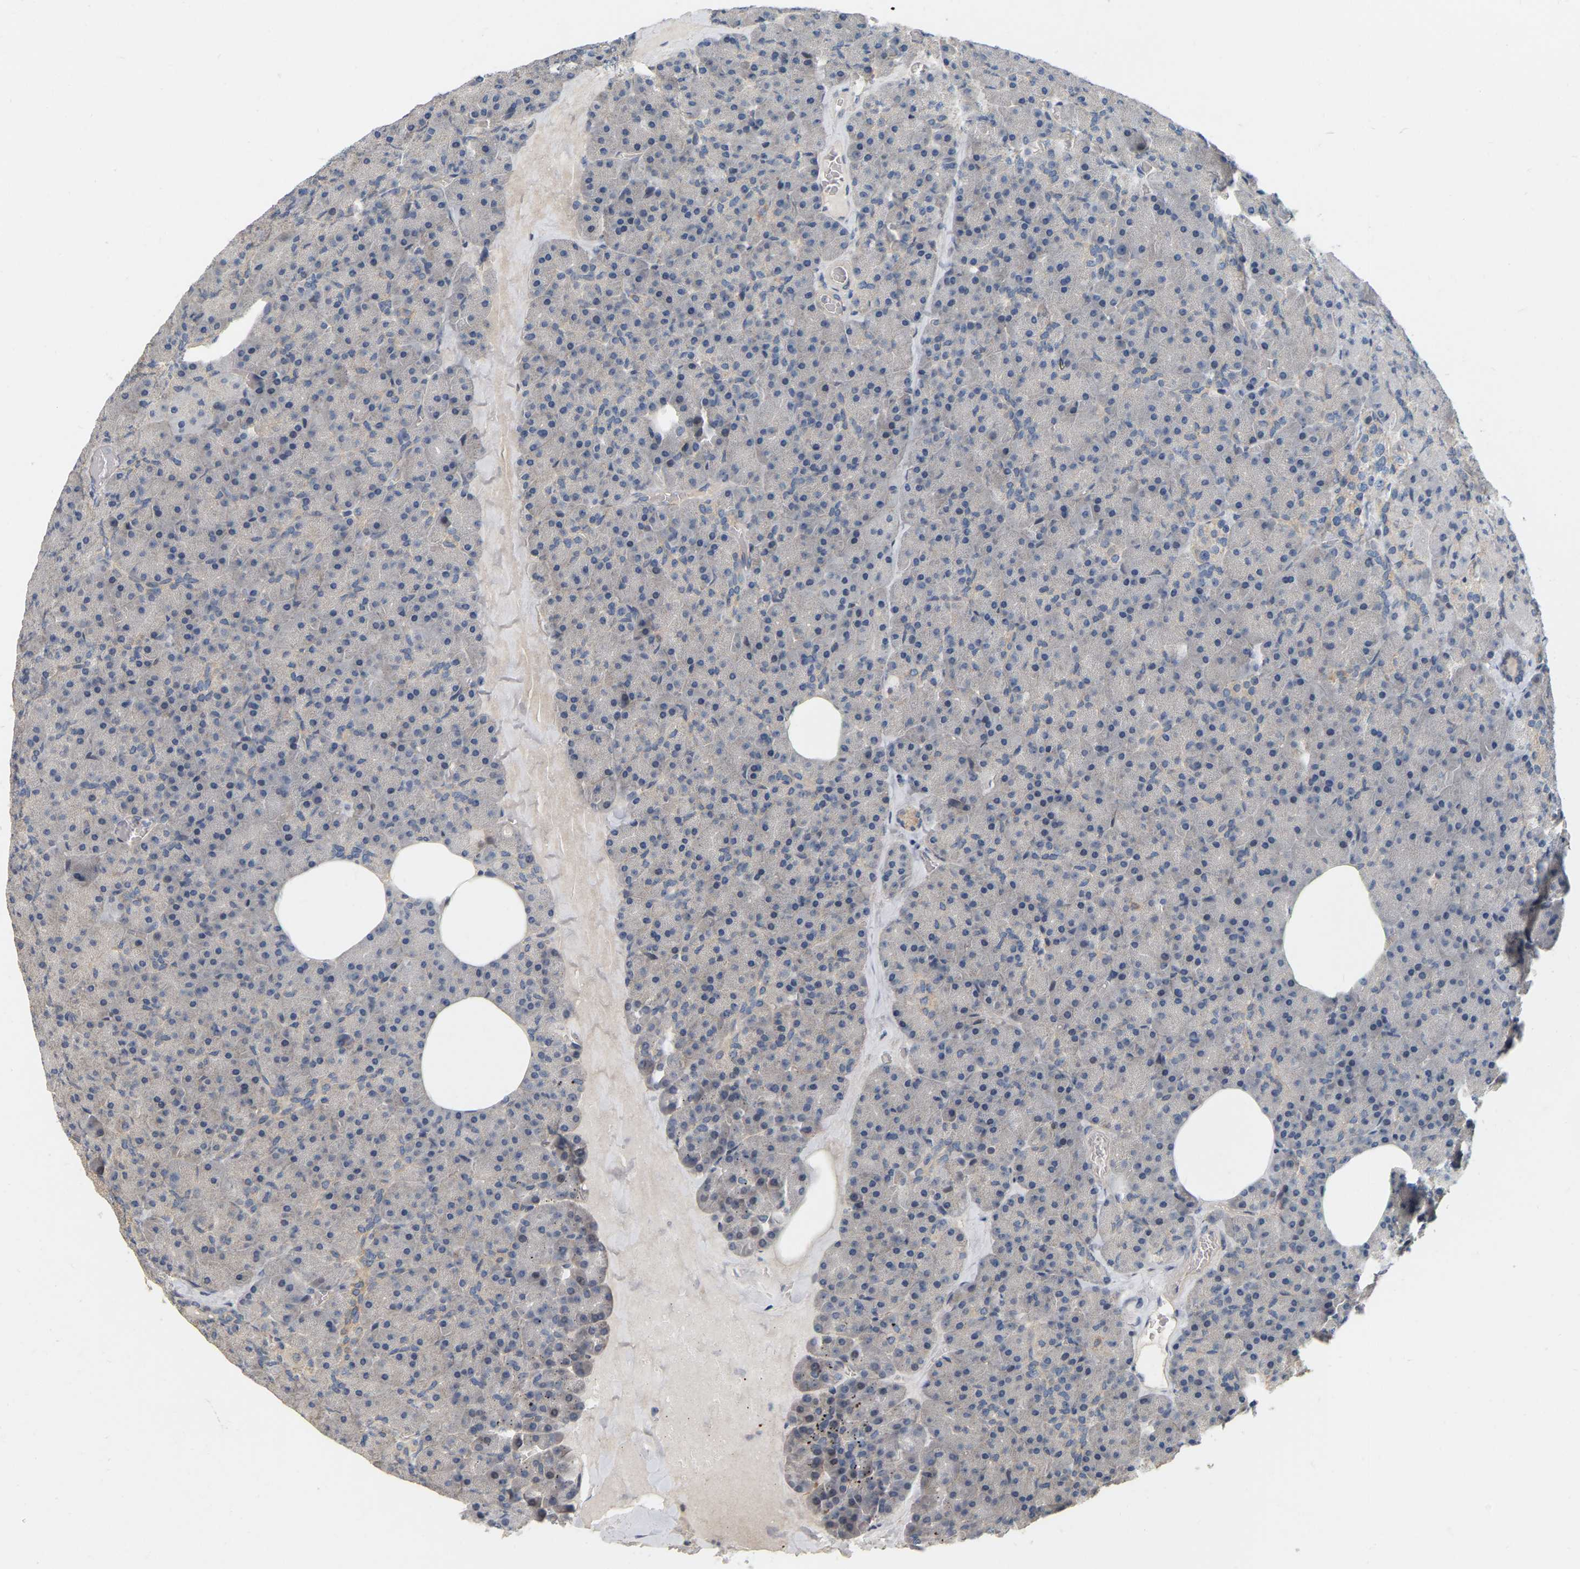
{"staining": {"intensity": "negative", "quantity": "none", "location": "none"}, "tissue": "pancreas", "cell_type": "Exocrine glandular cells", "image_type": "normal", "snomed": [{"axis": "morphology", "description": "Normal tissue, NOS"}, {"axis": "morphology", "description": "Carcinoid, malignant, NOS"}, {"axis": "topography", "description": "Pancreas"}], "caption": "IHC of normal pancreas reveals no staining in exocrine glandular cells. (Immunohistochemistry, brightfield microscopy, high magnification).", "gene": "SSH1", "patient": {"sex": "female", "age": 35}}